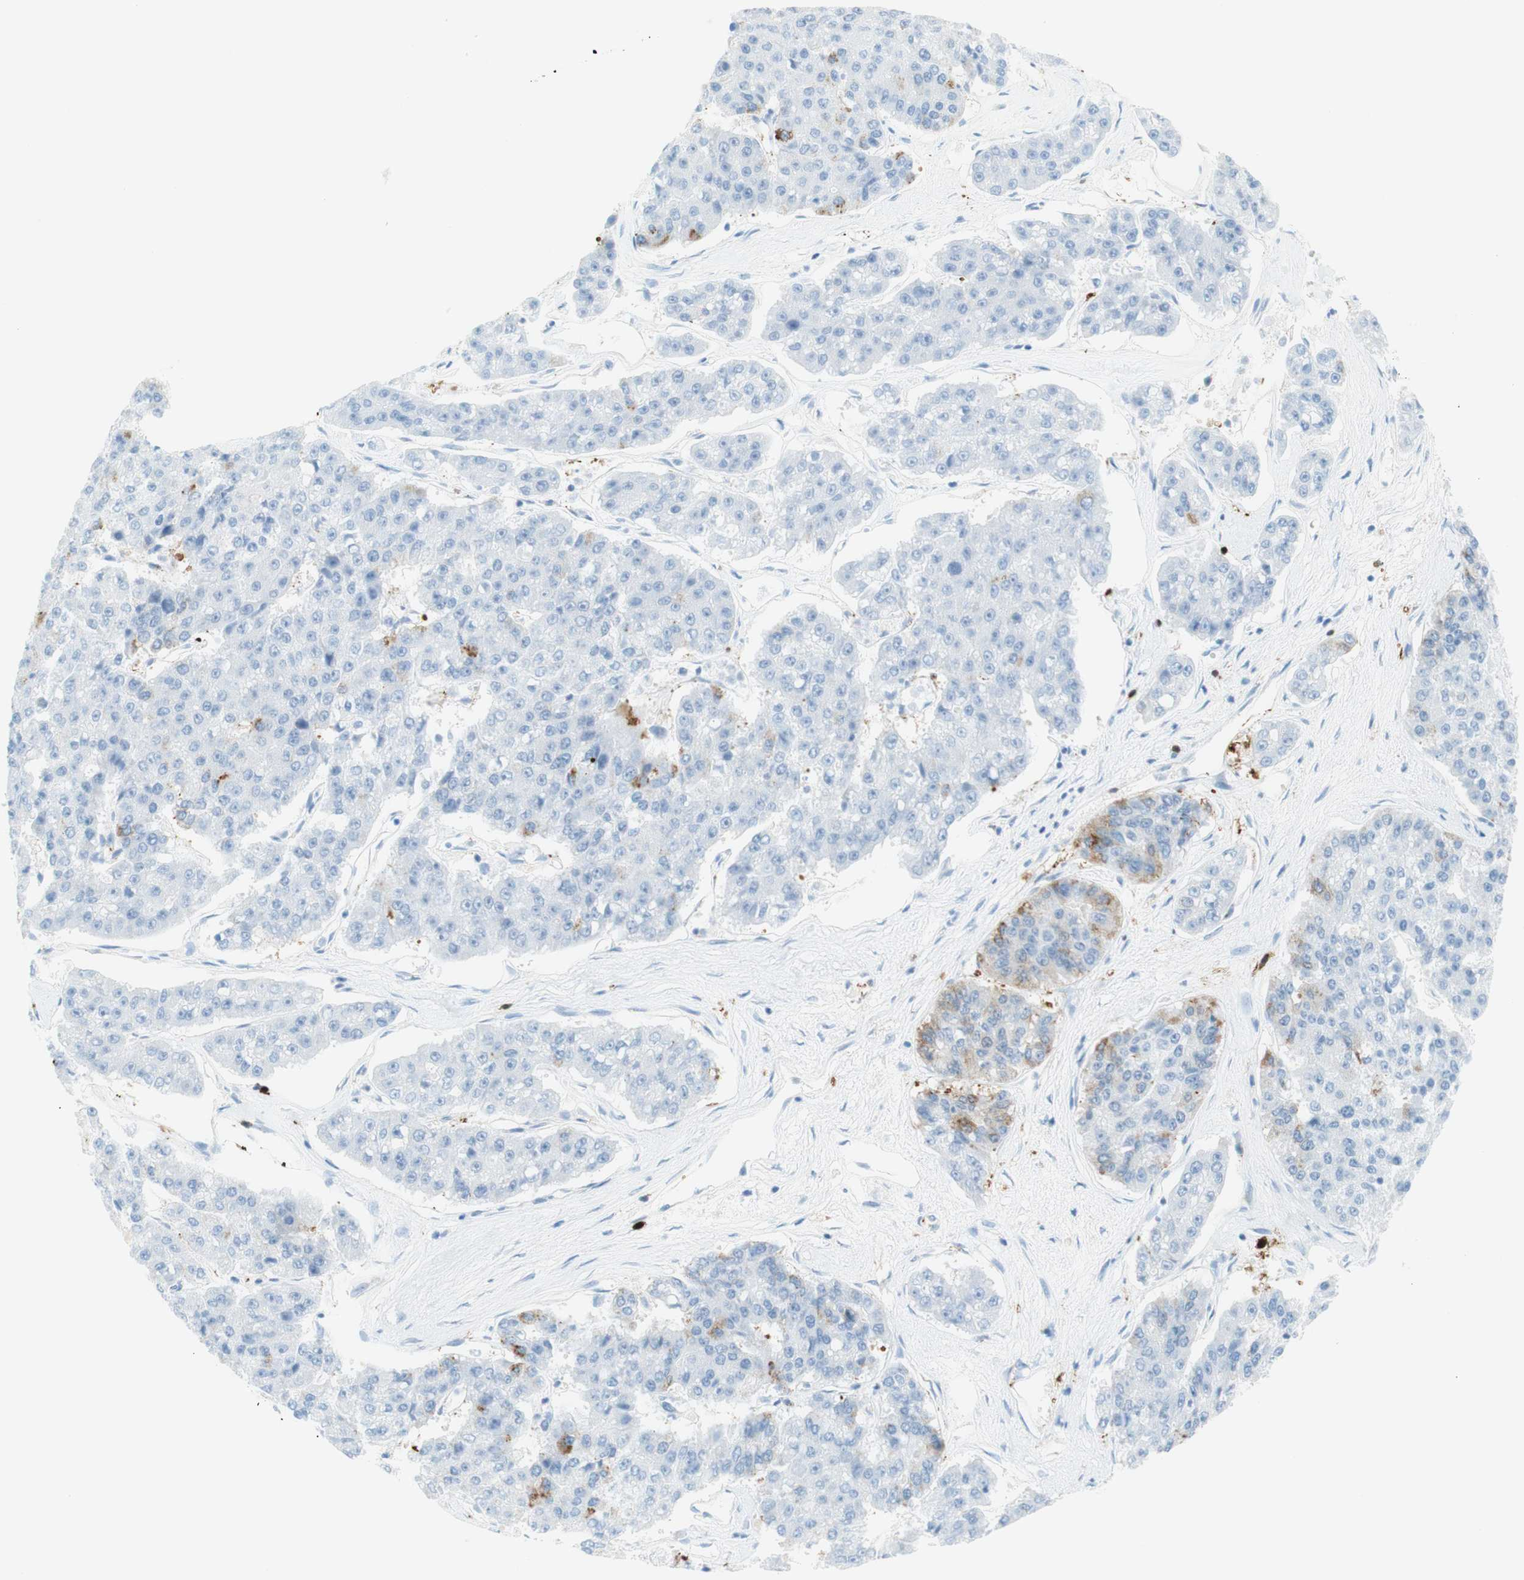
{"staining": {"intensity": "weak", "quantity": "<25%", "location": "cytoplasmic/membranous"}, "tissue": "pancreatic cancer", "cell_type": "Tumor cells", "image_type": "cancer", "snomed": [{"axis": "morphology", "description": "Adenocarcinoma, NOS"}, {"axis": "topography", "description": "Pancreas"}], "caption": "IHC histopathology image of pancreatic cancer (adenocarcinoma) stained for a protein (brown), which displays no expression in tumor cells.", "gene": "STMN1", "patient": {"sex": "male", "age": 50}}